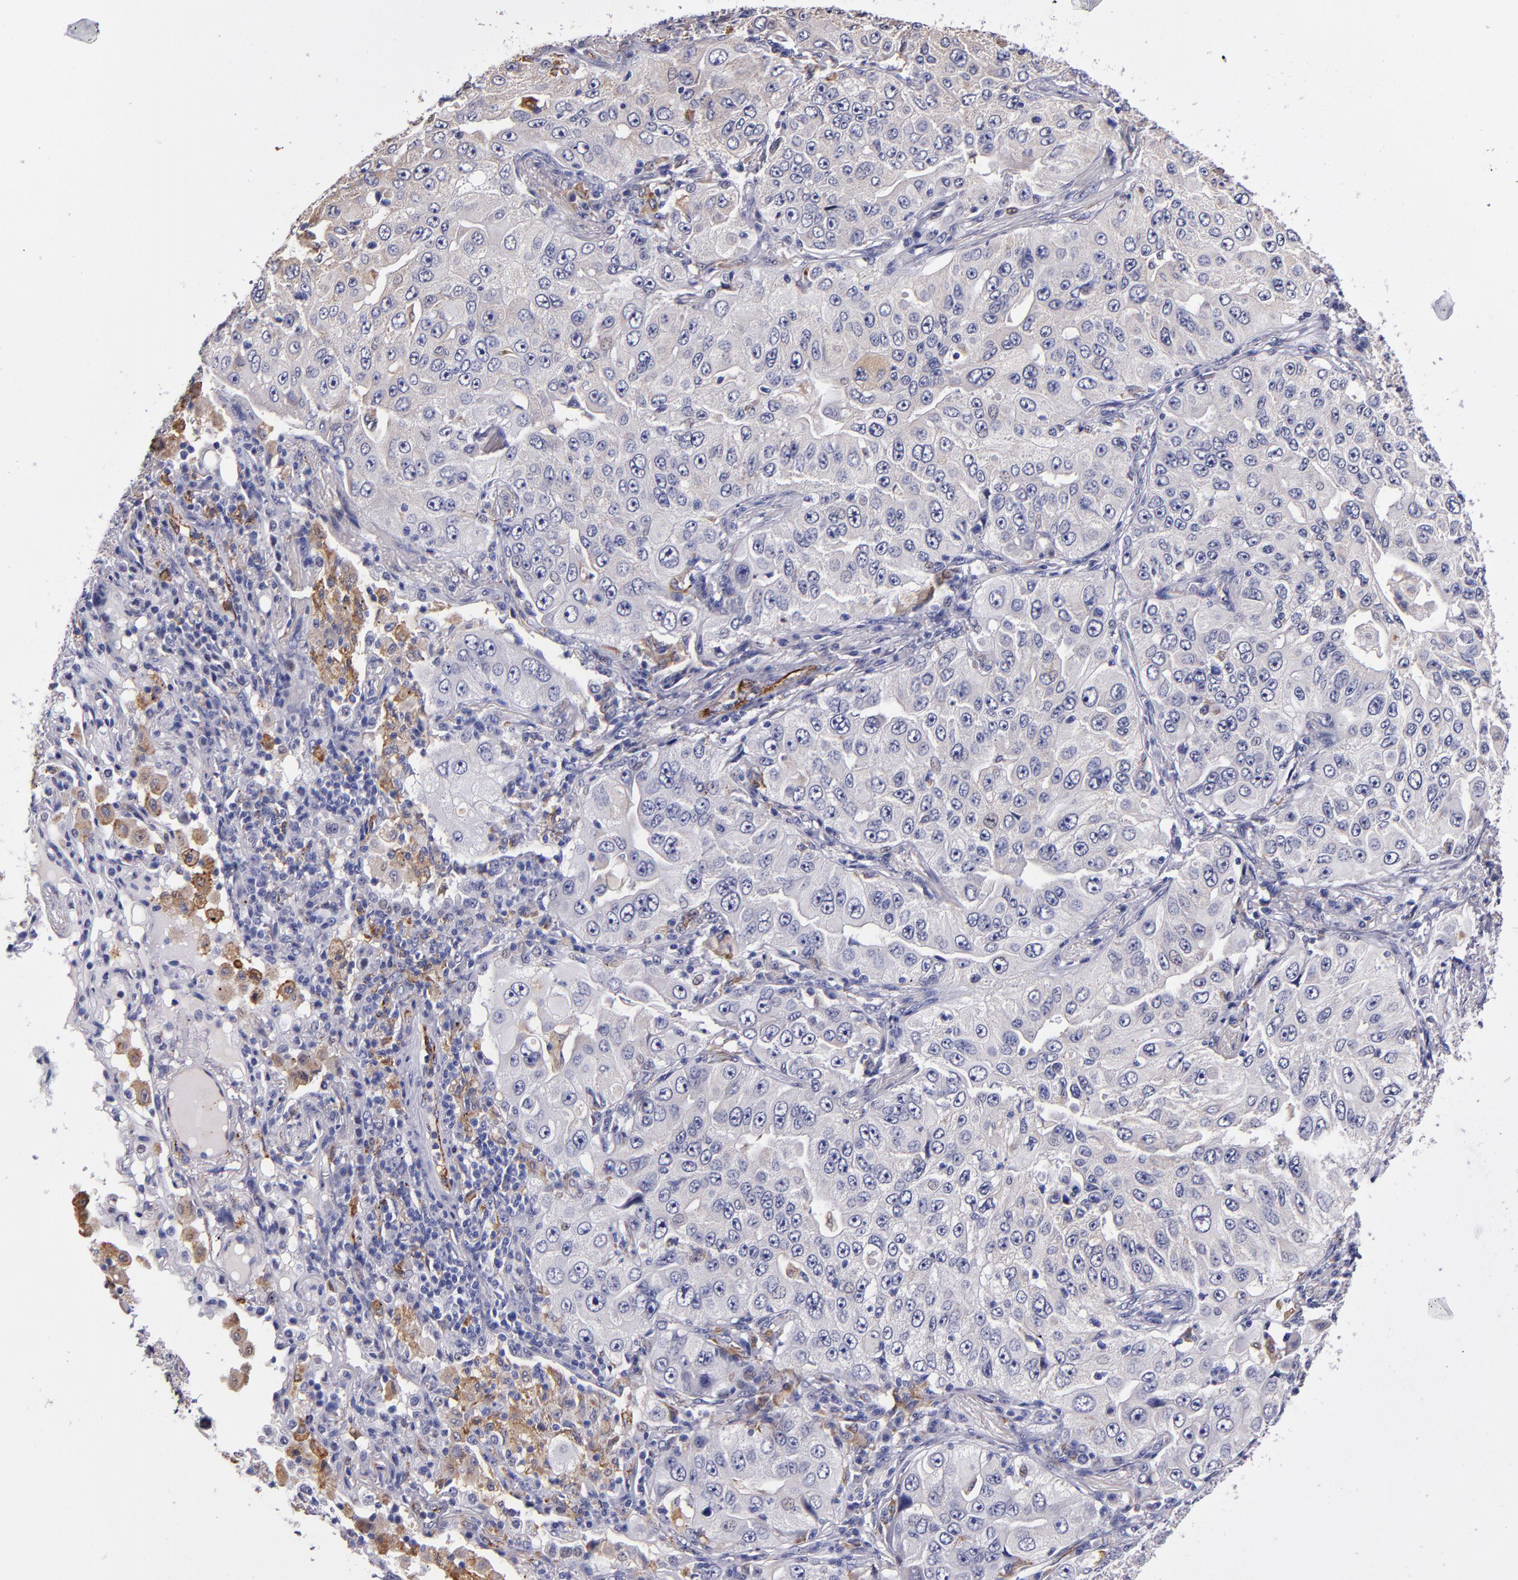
{"staining": {"intensity": "negative", "quantity": "none", "location": "none"}, "tissue": "lung cancer", "cell_type": "Tumor cells", "image_type": "cancer", "snomed": [{"axis": "morphology", "description": "Adenocarcinoma, NOS"}, {"axis": "topography", "description": "Lung"}], "caption": "DAB (3,3'-diaminobenzidine) immunohistochemical staining of human lung cancer exhibits no significant positivity in tumor cells. (Immunohistochemistry (ihc), brightfield microscopy, high magnification).", "gene": "SELP", "patient": {"sex": "male", "age": 84}}